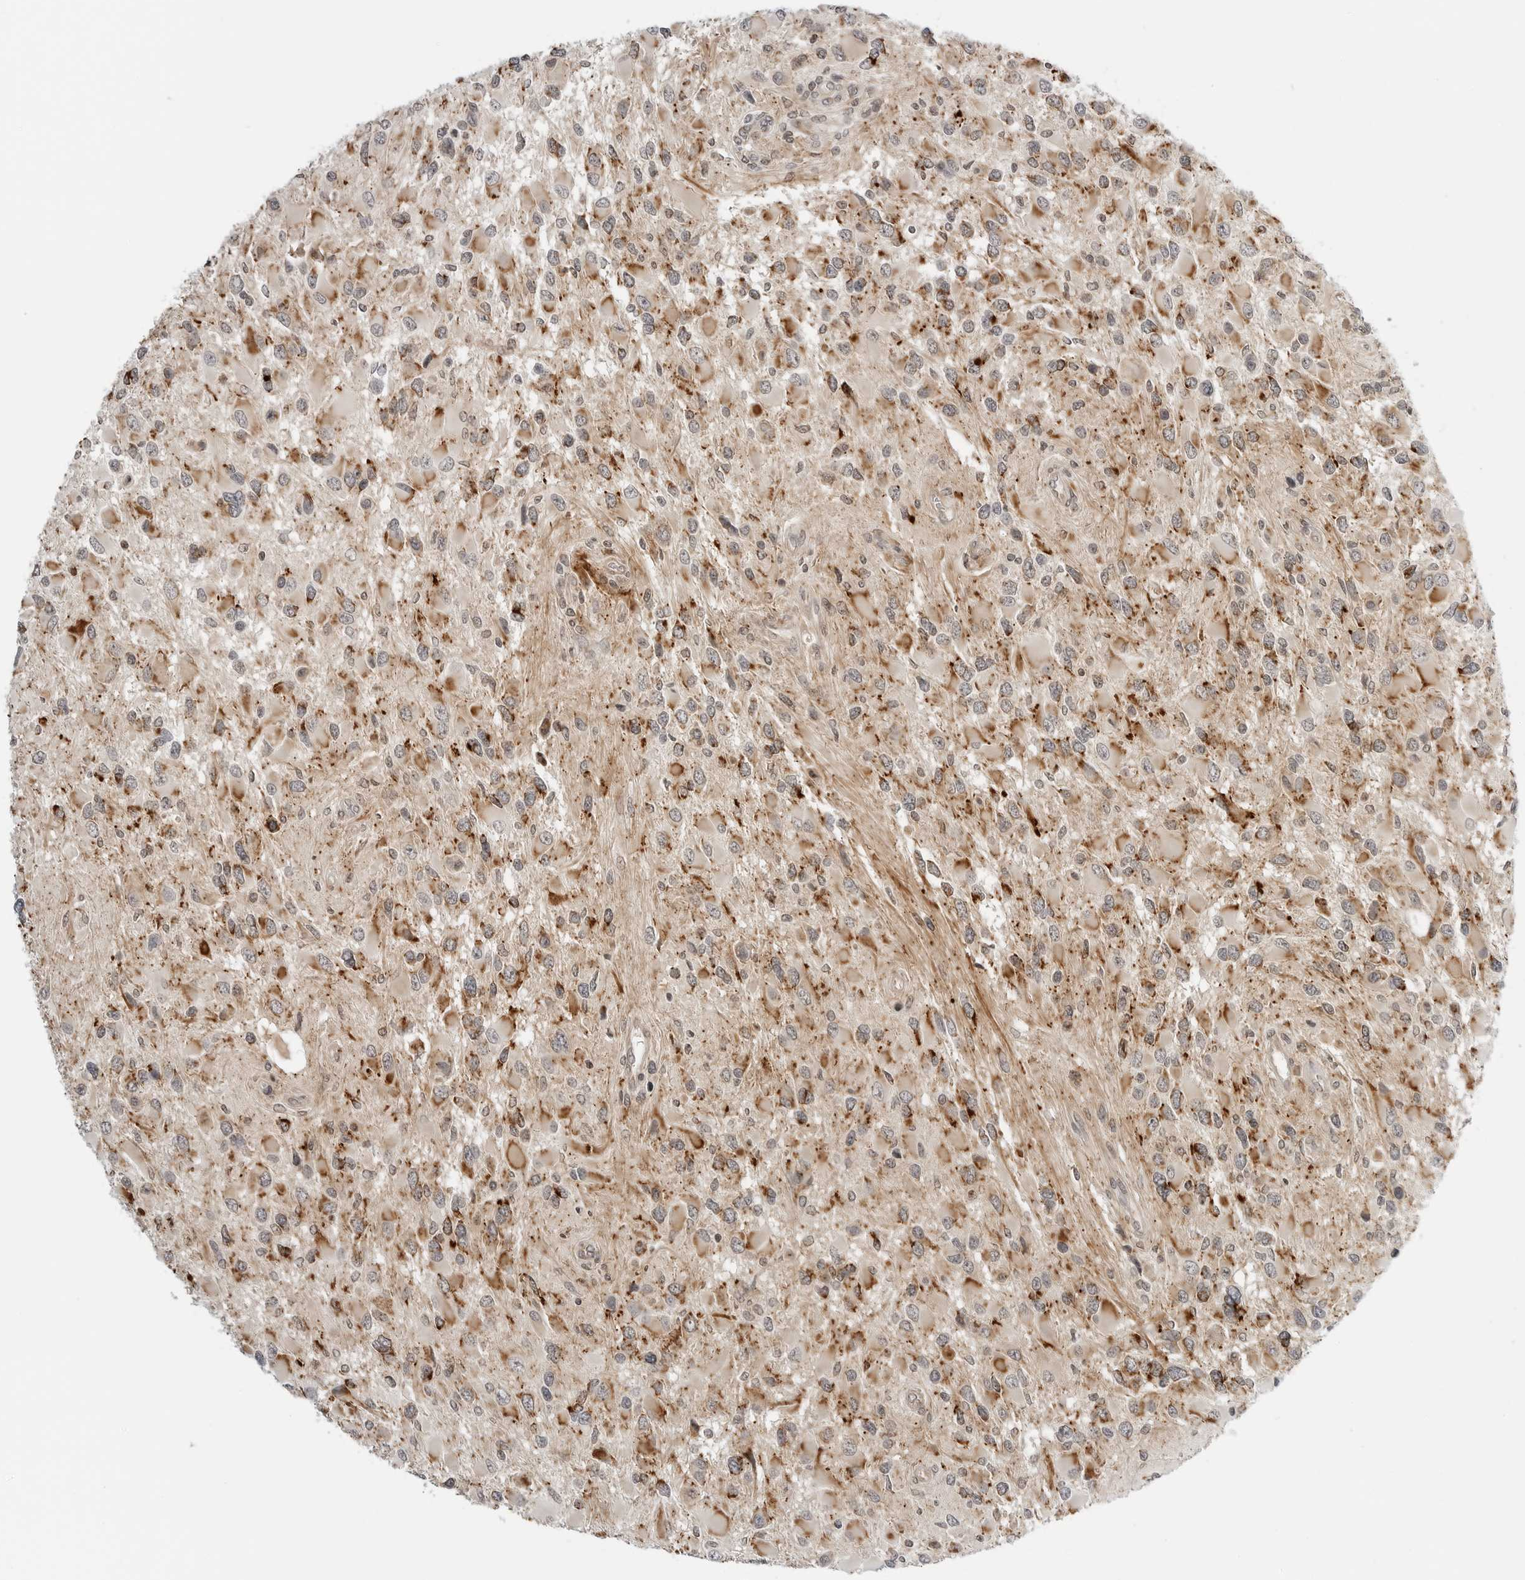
{"staining": {"intensity": "weak", "quantity": ">75%", "location": "cytoplasmic/membranous"}, "tissue": "glioma", "cell_type": "Tumor cells", "image_type": "cancer", "snomed": [{"axis": "morphology", "description": "Glioma, malignant, High grade"}, {"axis": "topography", "description": "Brain"}], "caption": "A brown stain highlights weak cytoplasmic/membranous positivity of a protein in malignant glioma (high-grade) tumor cells. (DAB (3,3'-diaminobenzidine) IHC with brightfield microscopy, high magnification).", "gene": "PEX2", "patient": {"sex": "male", "age": 53}}